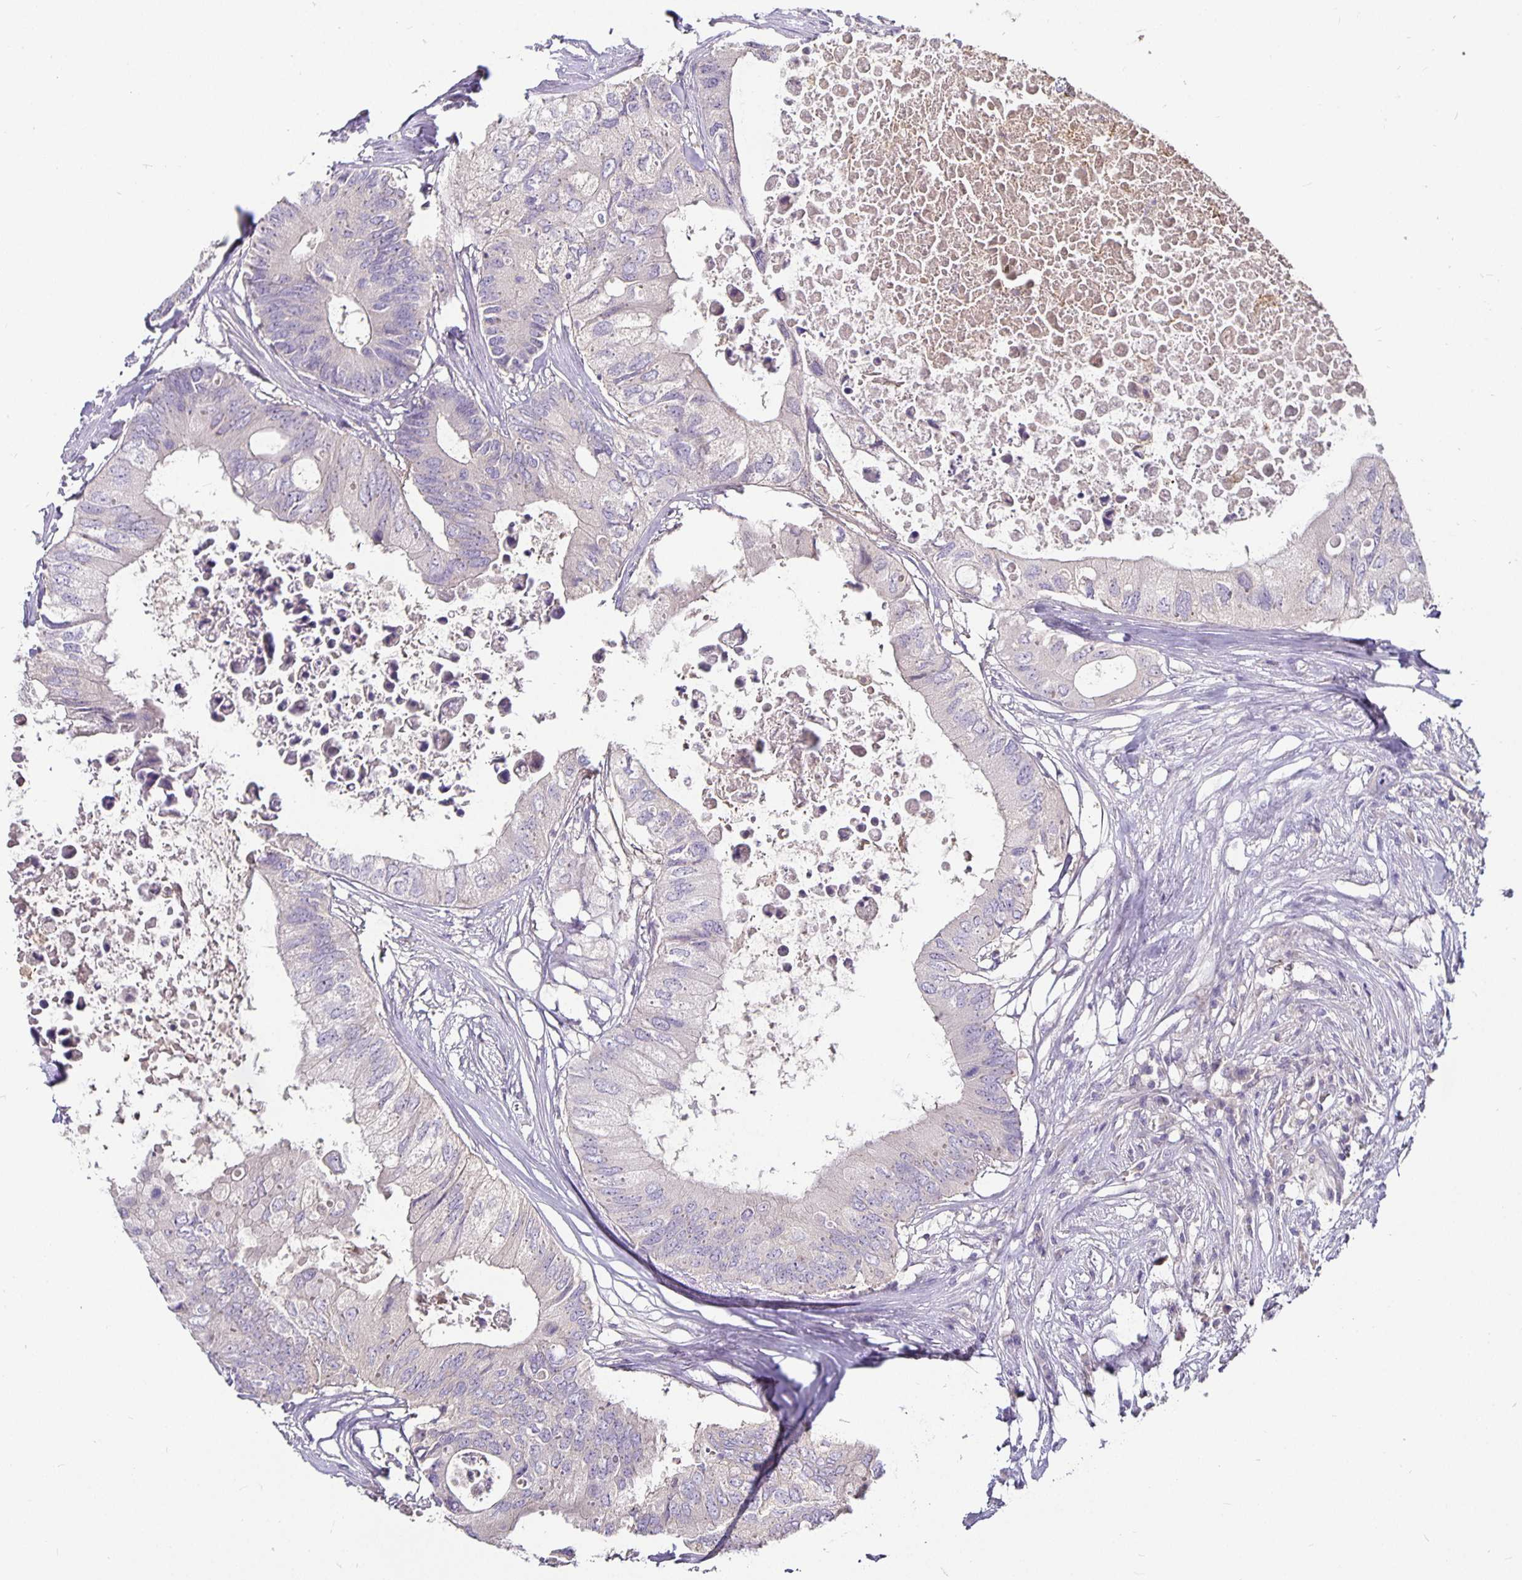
{"staining": {"intensity": "negative", "quantity": "none", "location": "none"}, "tissue": "colorectal cancer", "cell_type": "Tumor cells", "image_type": "cancer", "snomed": [{"axis": "morphology", "description": "Adenocarcinoma, NOS"}, {"axis": "topography", "description": "Colon"}], "caption": "Tumor cells show no significant protein positivity in adenocarcinoma (colorectal). Brightfield microscopy of immunohistochemistry (IHC) stained with DAB (3,3'-diaminobenzidine) (brown) and hematoxylin (blue), captured at high magnification.", "gene": "CA12", "patient": {"sex": "male", "age": 71}}